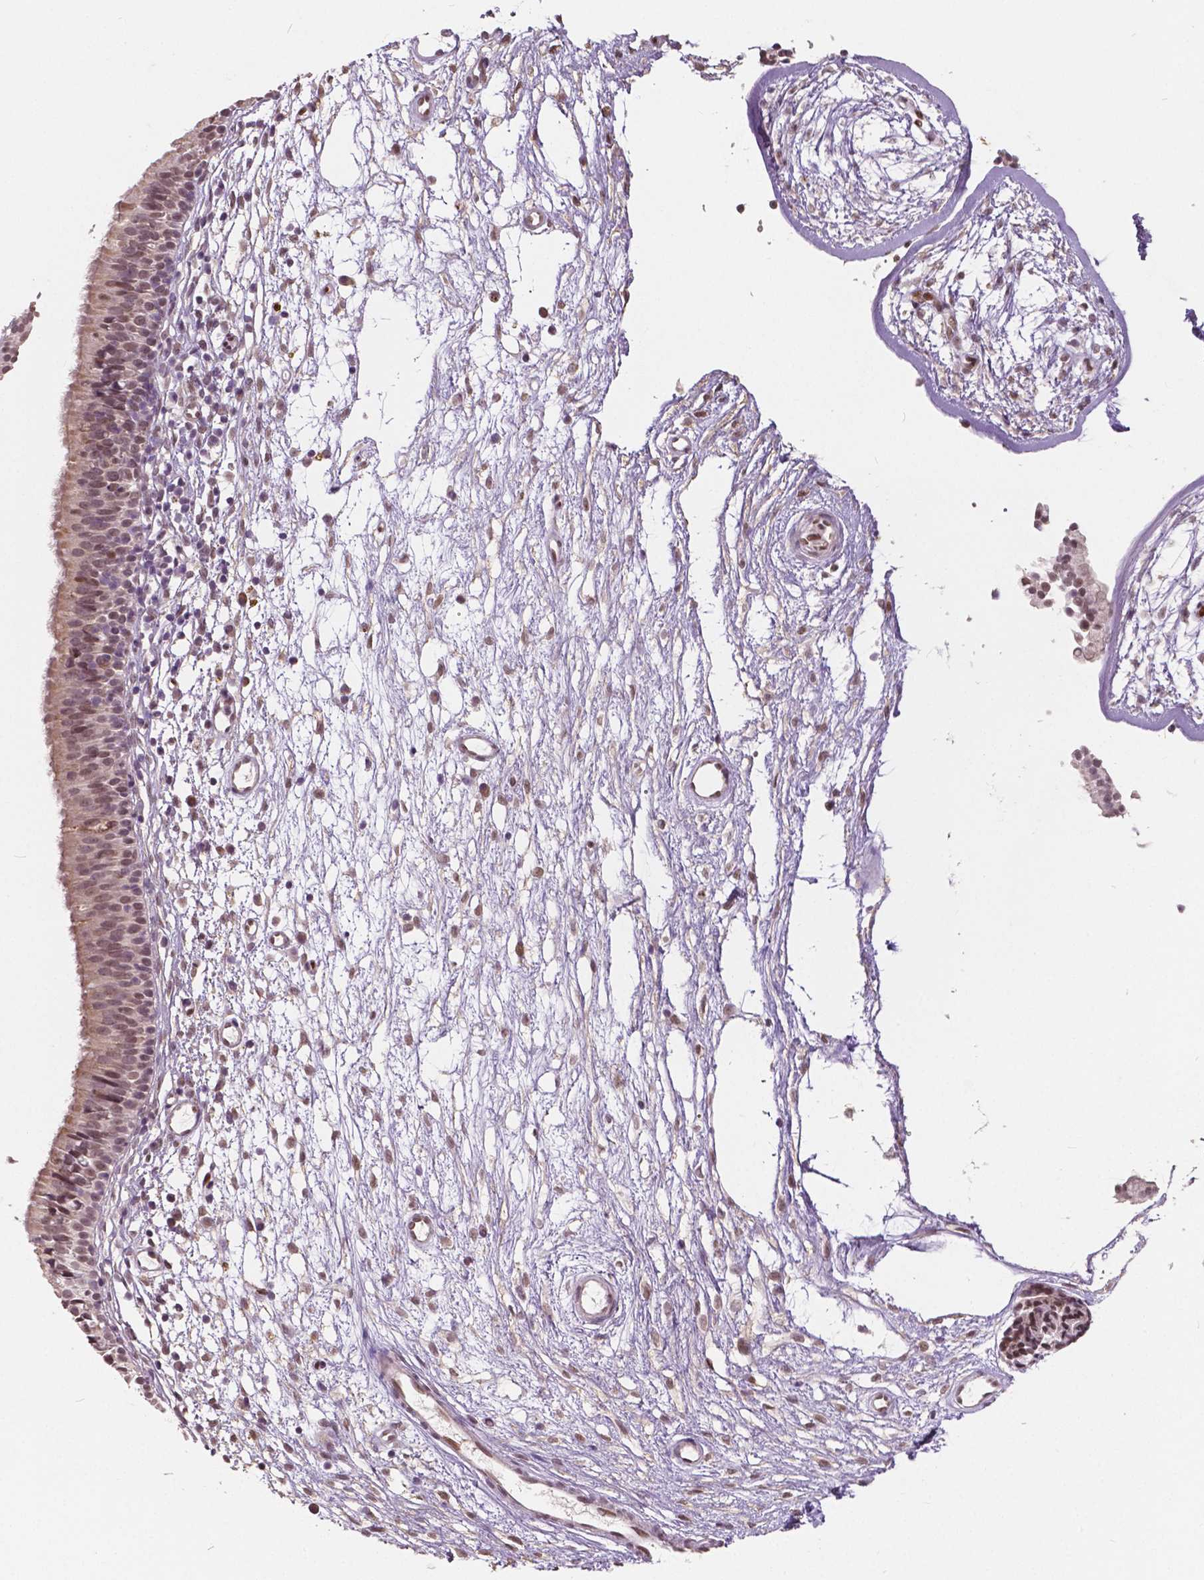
{"staining": {"intensity": "weak", "quantity": "<25%", "location": "nuclear"}, "tissue": "nasopharynx", "cell_type": "Respiratory epithelial cells", "image_type": "normal", "snomed": [{"axis": "morphology", "description": "Normal tissue, NOS"}, {"axis": "topography", "description": "Nasopharynx"}], "caption": "DAB immunohistochemical staining of benign nasopharynx reveals no significant positivity in respiratory epithelial cells. Nuclei are stained in blue.", "gene": "HMBOX1", "patient": {"sex": "male", "age": 24}}